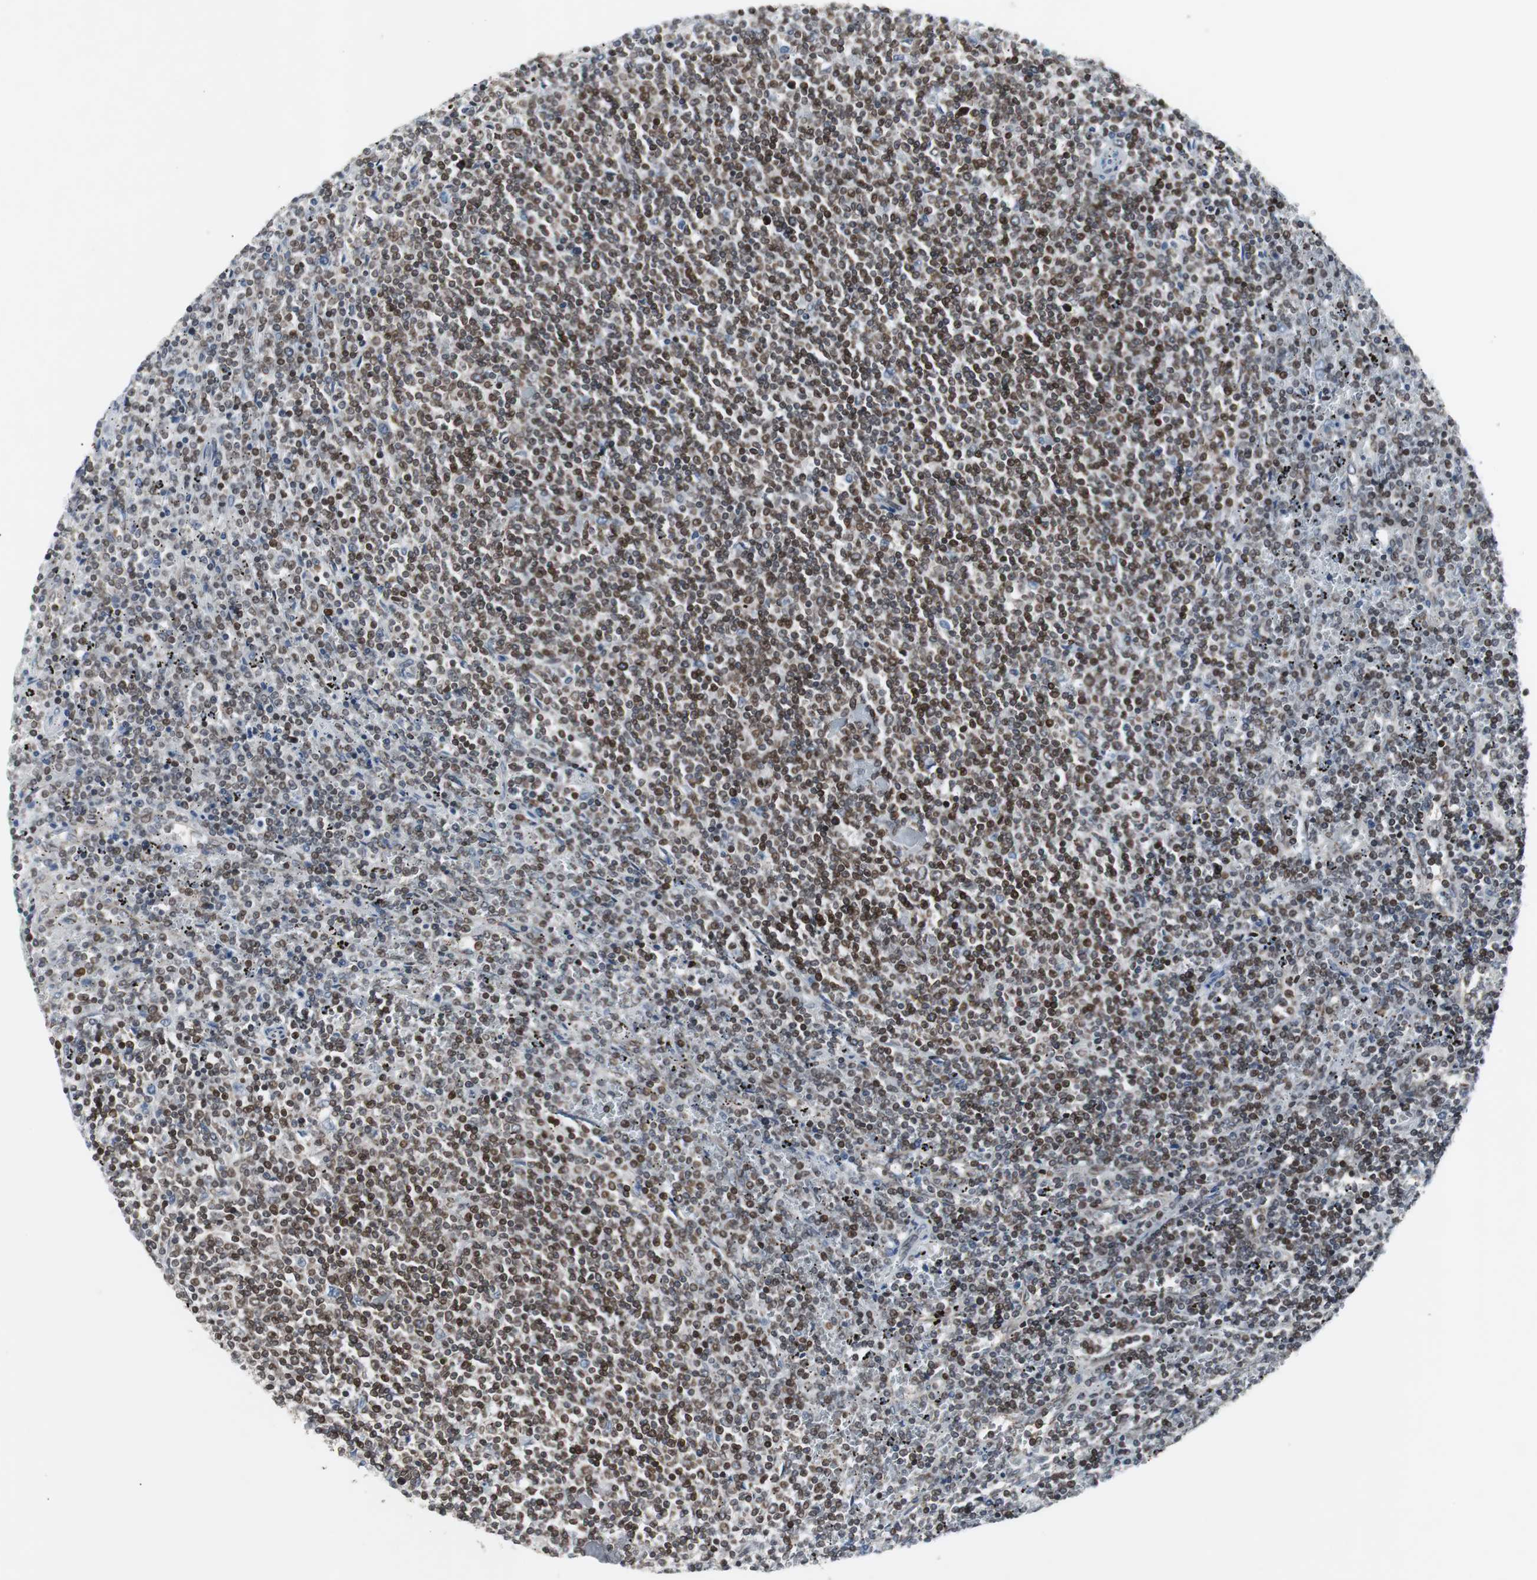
{"staining": {"intensity": "strong", "quantity": ">75%", "location": "nuclear"}, "tissue": "lymphoma", "cell_type": "Tumor cells", "image_type": "cancer", "snomed": [{"axis": "morphology", "description": "Malignant lymphoma, non-Hodgkin's type, Low grade"}, {"axis": "topography", "description": "Spleen"}], "caption": "This is a histology image of IHC staining of malignant lymphoma, non-Hodgkin's type (low-grade), which shows strong staining in the nuclear of tumor cells.", "gene": "ZNF396", "patient": {"sex": "female", "age": 50}}